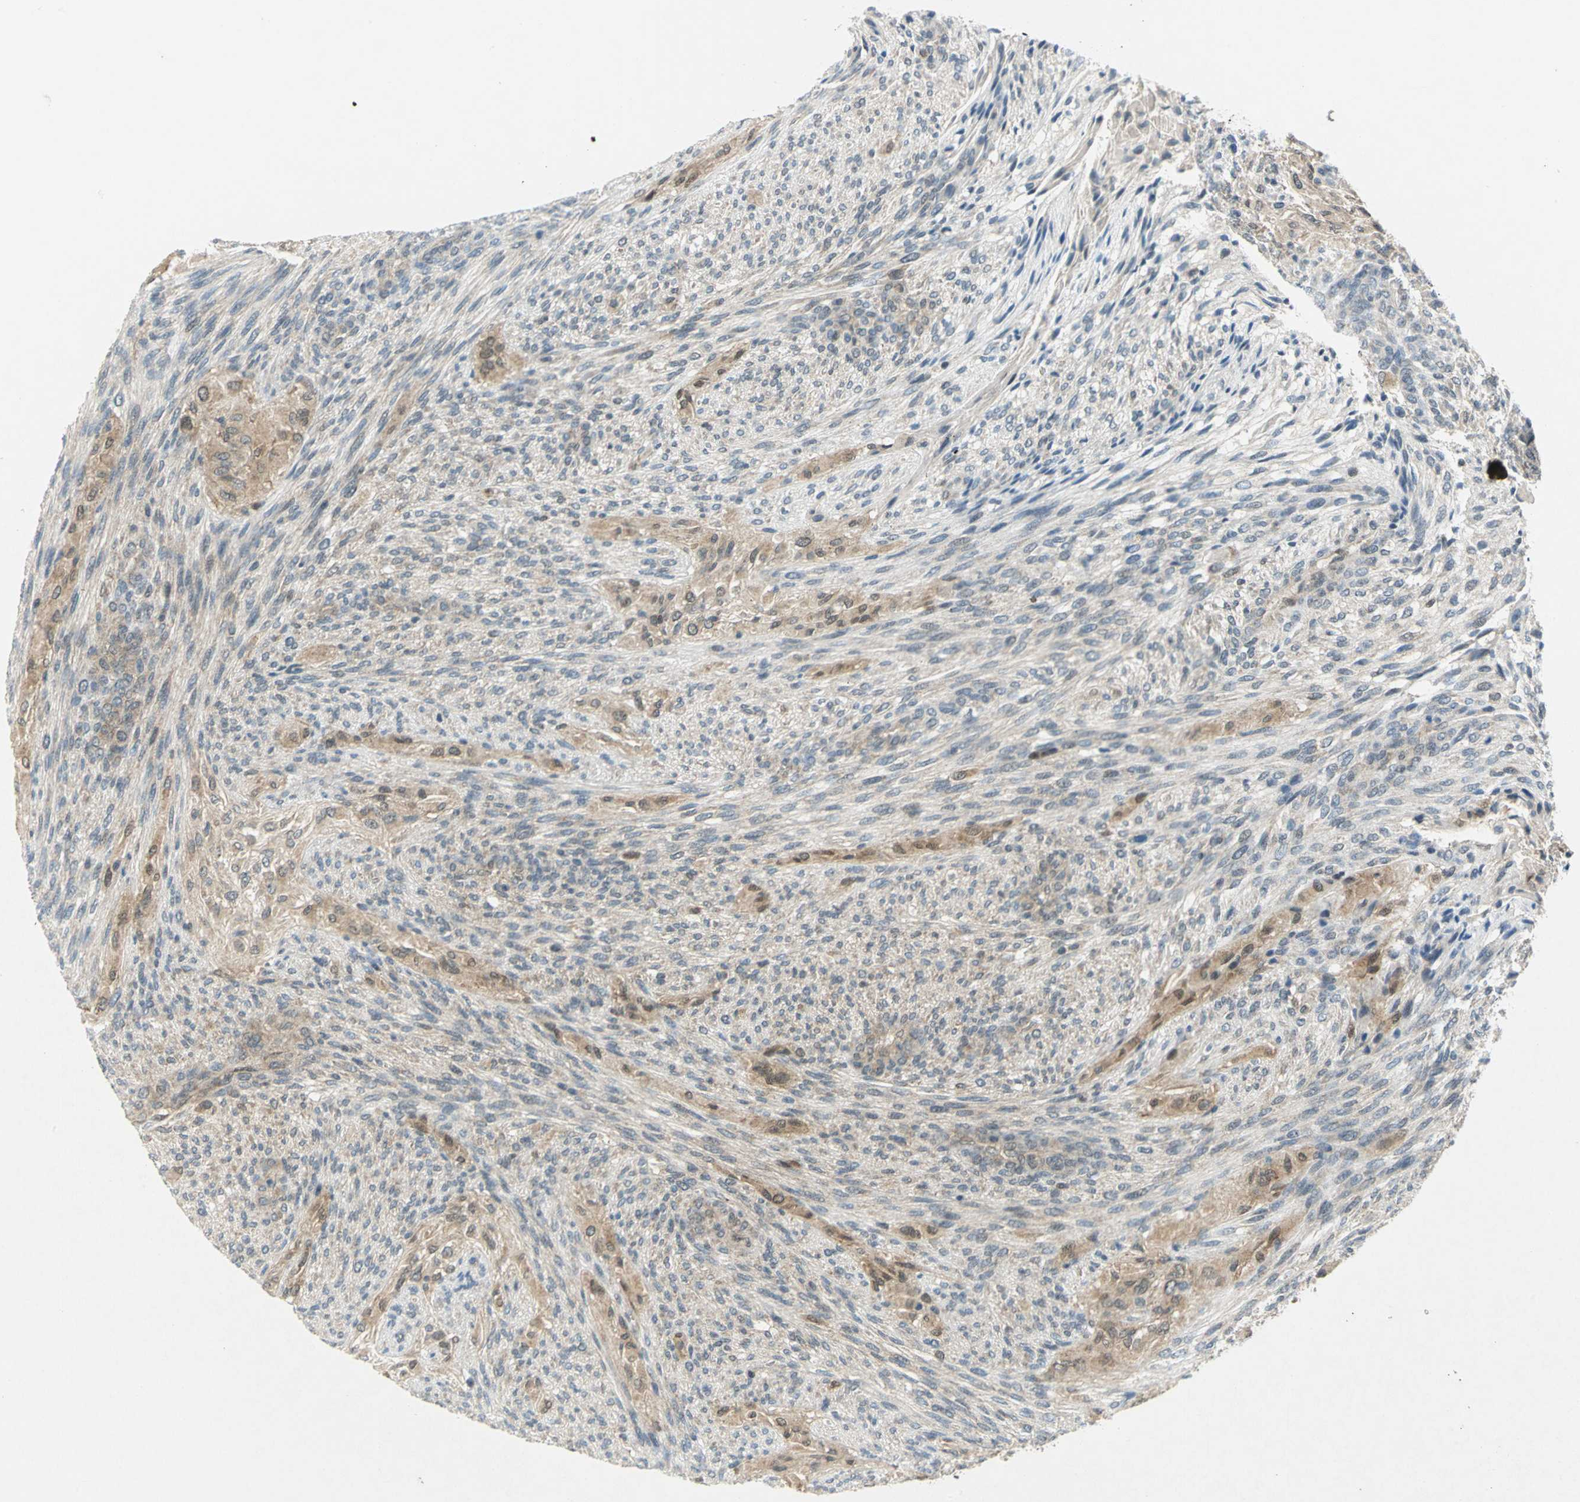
{"staining": {"intensity": "weak", "quantity": "<25%", "location": "cytoplasmic/membranous,nuclear"}, "tissue": "glioma", "cell_type": "Tumor cells", "image_type": "cancer", "snomed": [{"axis": "morphology", "description": "Glioma, malignant, High grade"}, {"axis": "topography", "description": "Cerebral cortex"}], "caption": "Immunohistochemistry (IHC) histopathology image of malignant glioma (high-grade) stained for a protein (brown), which demonstrates no positivity in tumor cells.", "gene": "PIN1", "patient": {"sex": "female", "age": 55}}